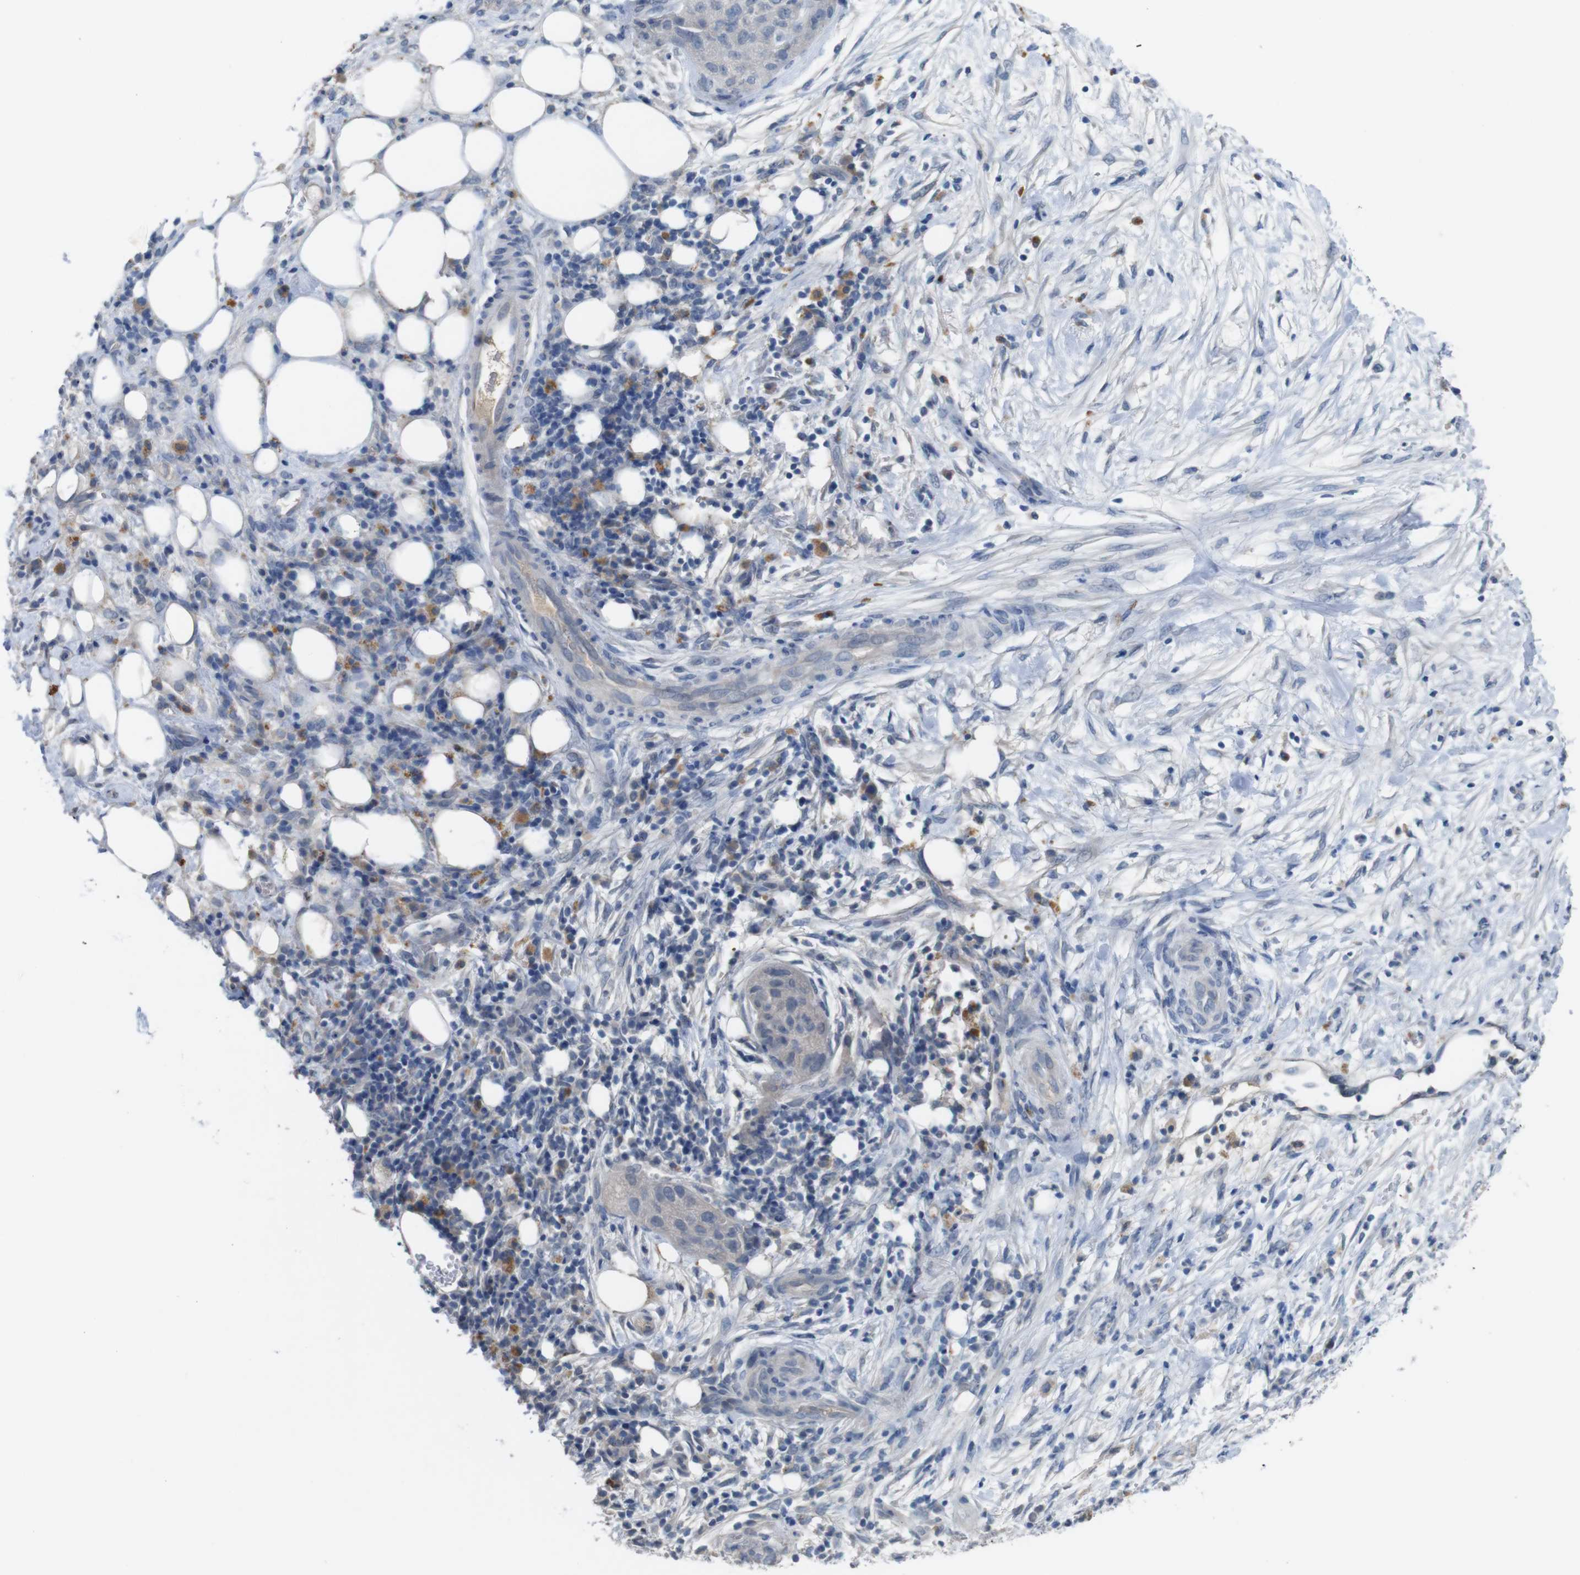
{"staining": {"intensity": "negative", "quantity": "none", "location": "none"}, "tissue": "pancreatic cancer", "cell_type": "Tumor cells", "image_type": "cancer", "snomed": [{"axis": "morphology", "description": "Adenocarcinoma, NOS"}, {"axis": "topography", "description": "Pancreas"}], "caption": "Immunohistochemical staining of pancreatic cancer reveals no significant positivity in tumor cells.", "gene": "SLC2A8", "patient": {"sex": "female", "age": 78}}